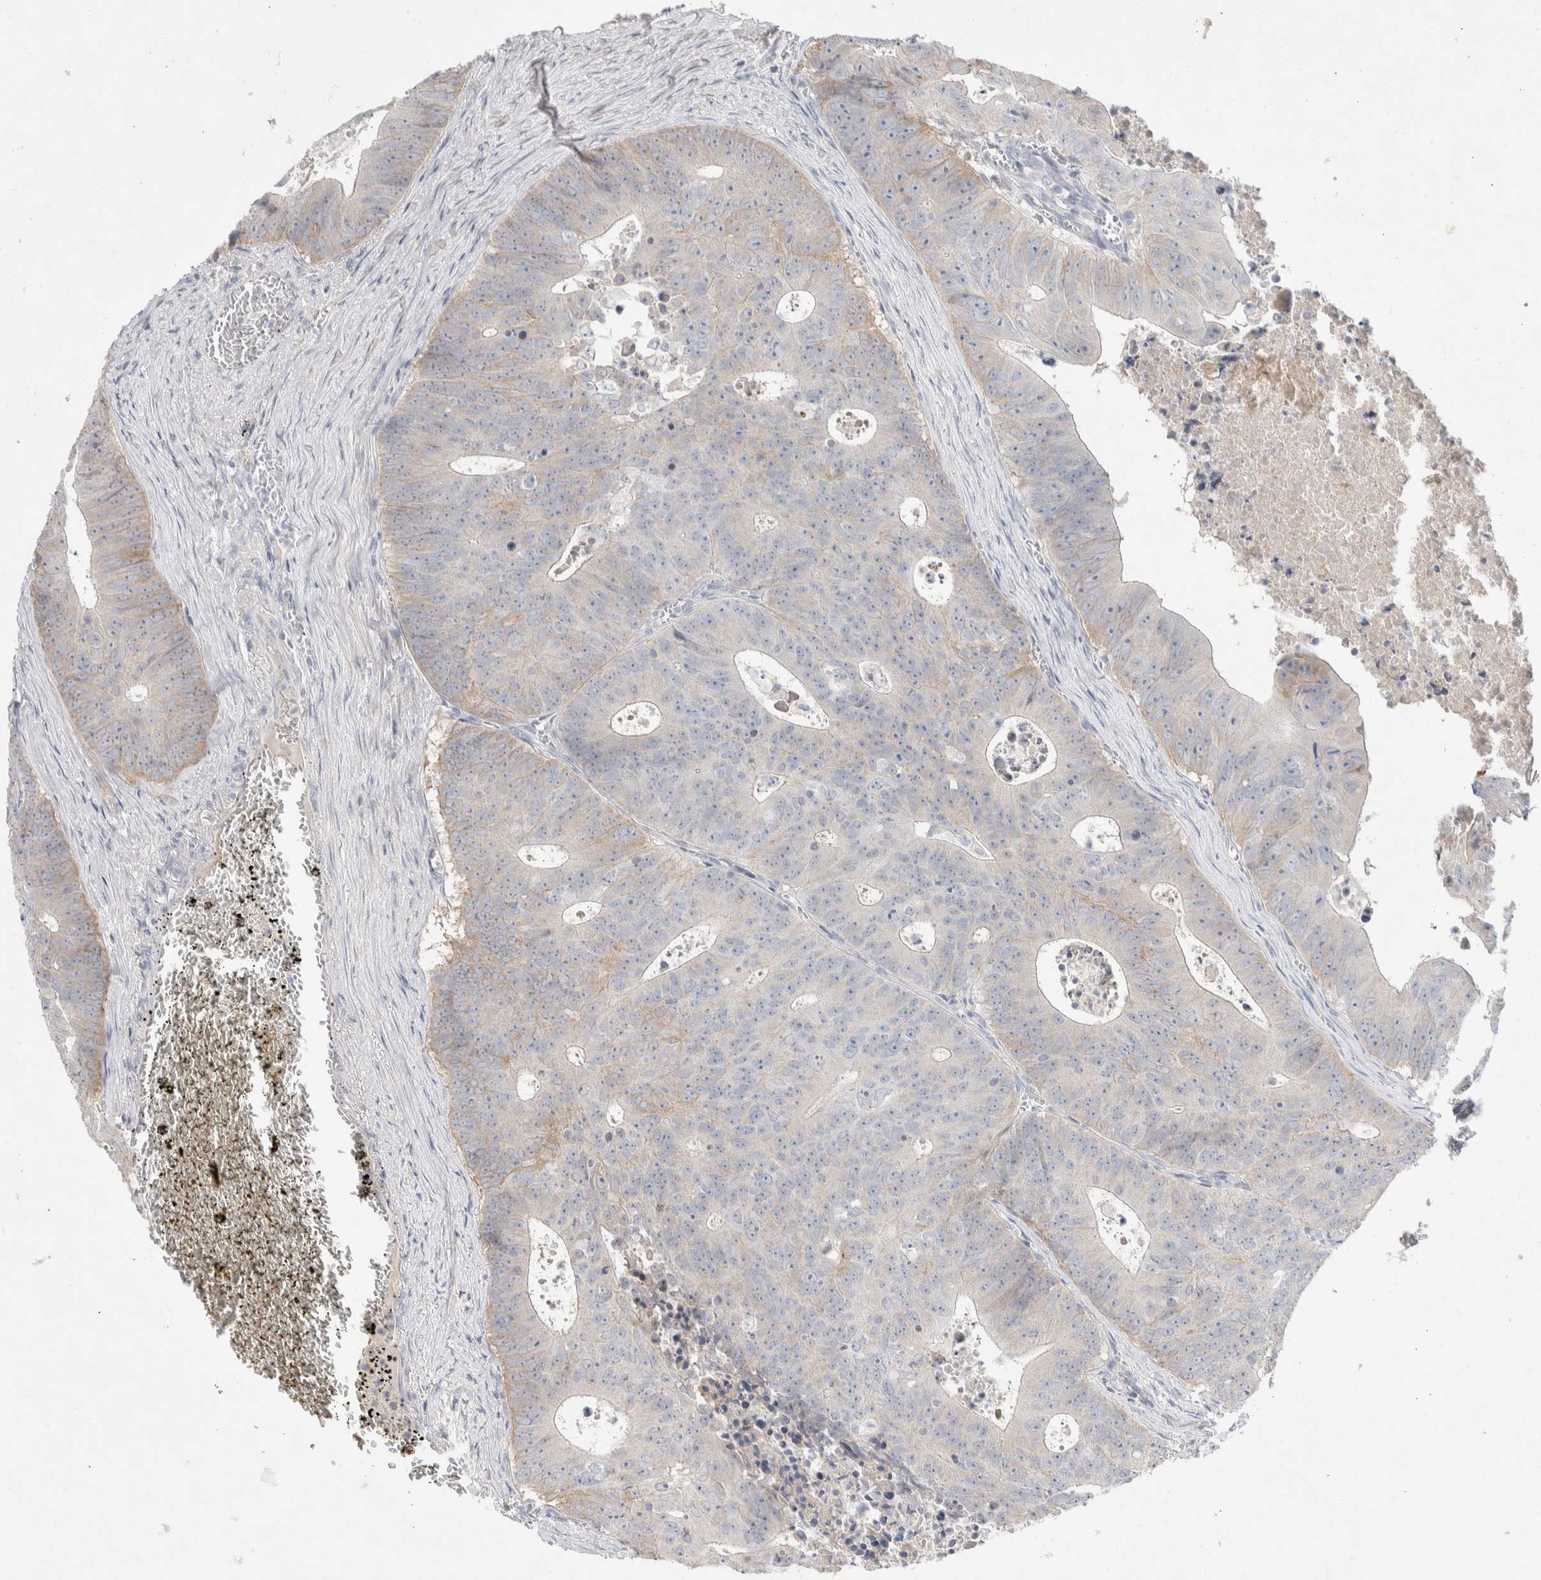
{"staining": {"intensity": "weak", "quantity": "<25%", "location": "cytoplasmic/membranous"}, "tissue": "colorectal cancer", "cell_type": "Tumor cells", "image_type": "cancer", "snomed": [{"axis": "morphology", "description": "Adenocarcinoma, NOS"}, {"axis": "topography", "description": "Colon"}], "caption": "Immunohistochemistry photomicrograph of colorectal adenocarcinoma stained for a protein (brown), which reveals no positivity in tumor cells.", "gene": "CMTM4", "patient": {"sex": "male", "age": 87}}